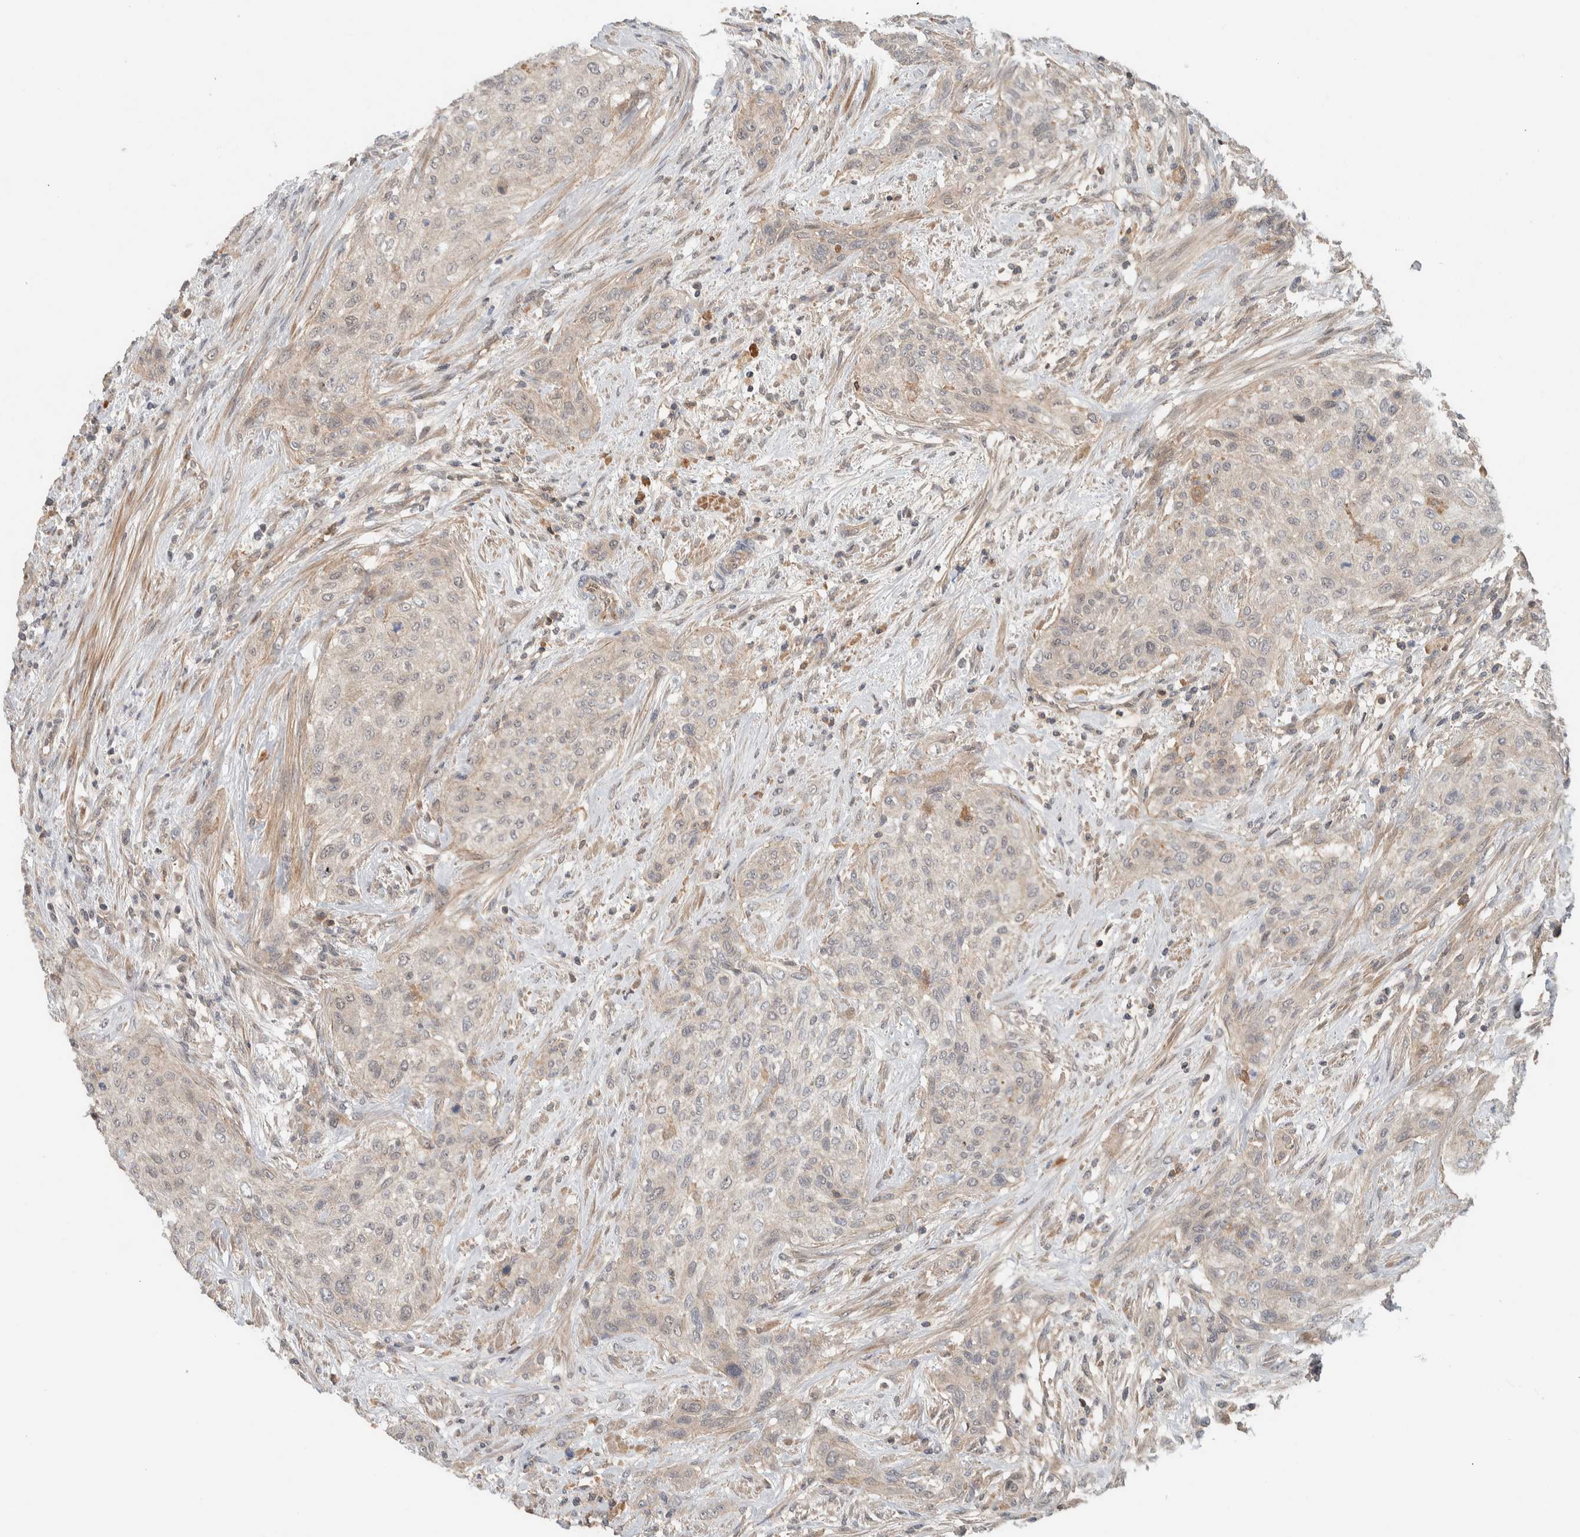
{"staining": {"intensity": "weak", "quantity": "25%-75%", "location": "cytoplasmic/membranous"}, "tissue": "urothelial cancer", "cell_type": "Tumor cells", "image_type": "cancer", "snomed": [{"axis": "morphology", "description": "Urothelial carcinoma, Low grade"}, {"axis": "morphology", "description": "Urothelial carcinoma, High grade"}, {"axis": "topography", "description": "Urinary bladder"}], "caption": "Urothelial carcinoma (high-grade) stained with immunohistochemistry reveals weak cytoplasmic/membranous staining in approximately 25%-75% of tumor cells. (Stains: DAB in brown, nuclei in blue, Microscopy: brightfield microscopy at high magnification).", "gene": "ARMC7", "patient": {"sex": "male", "age": 35}}